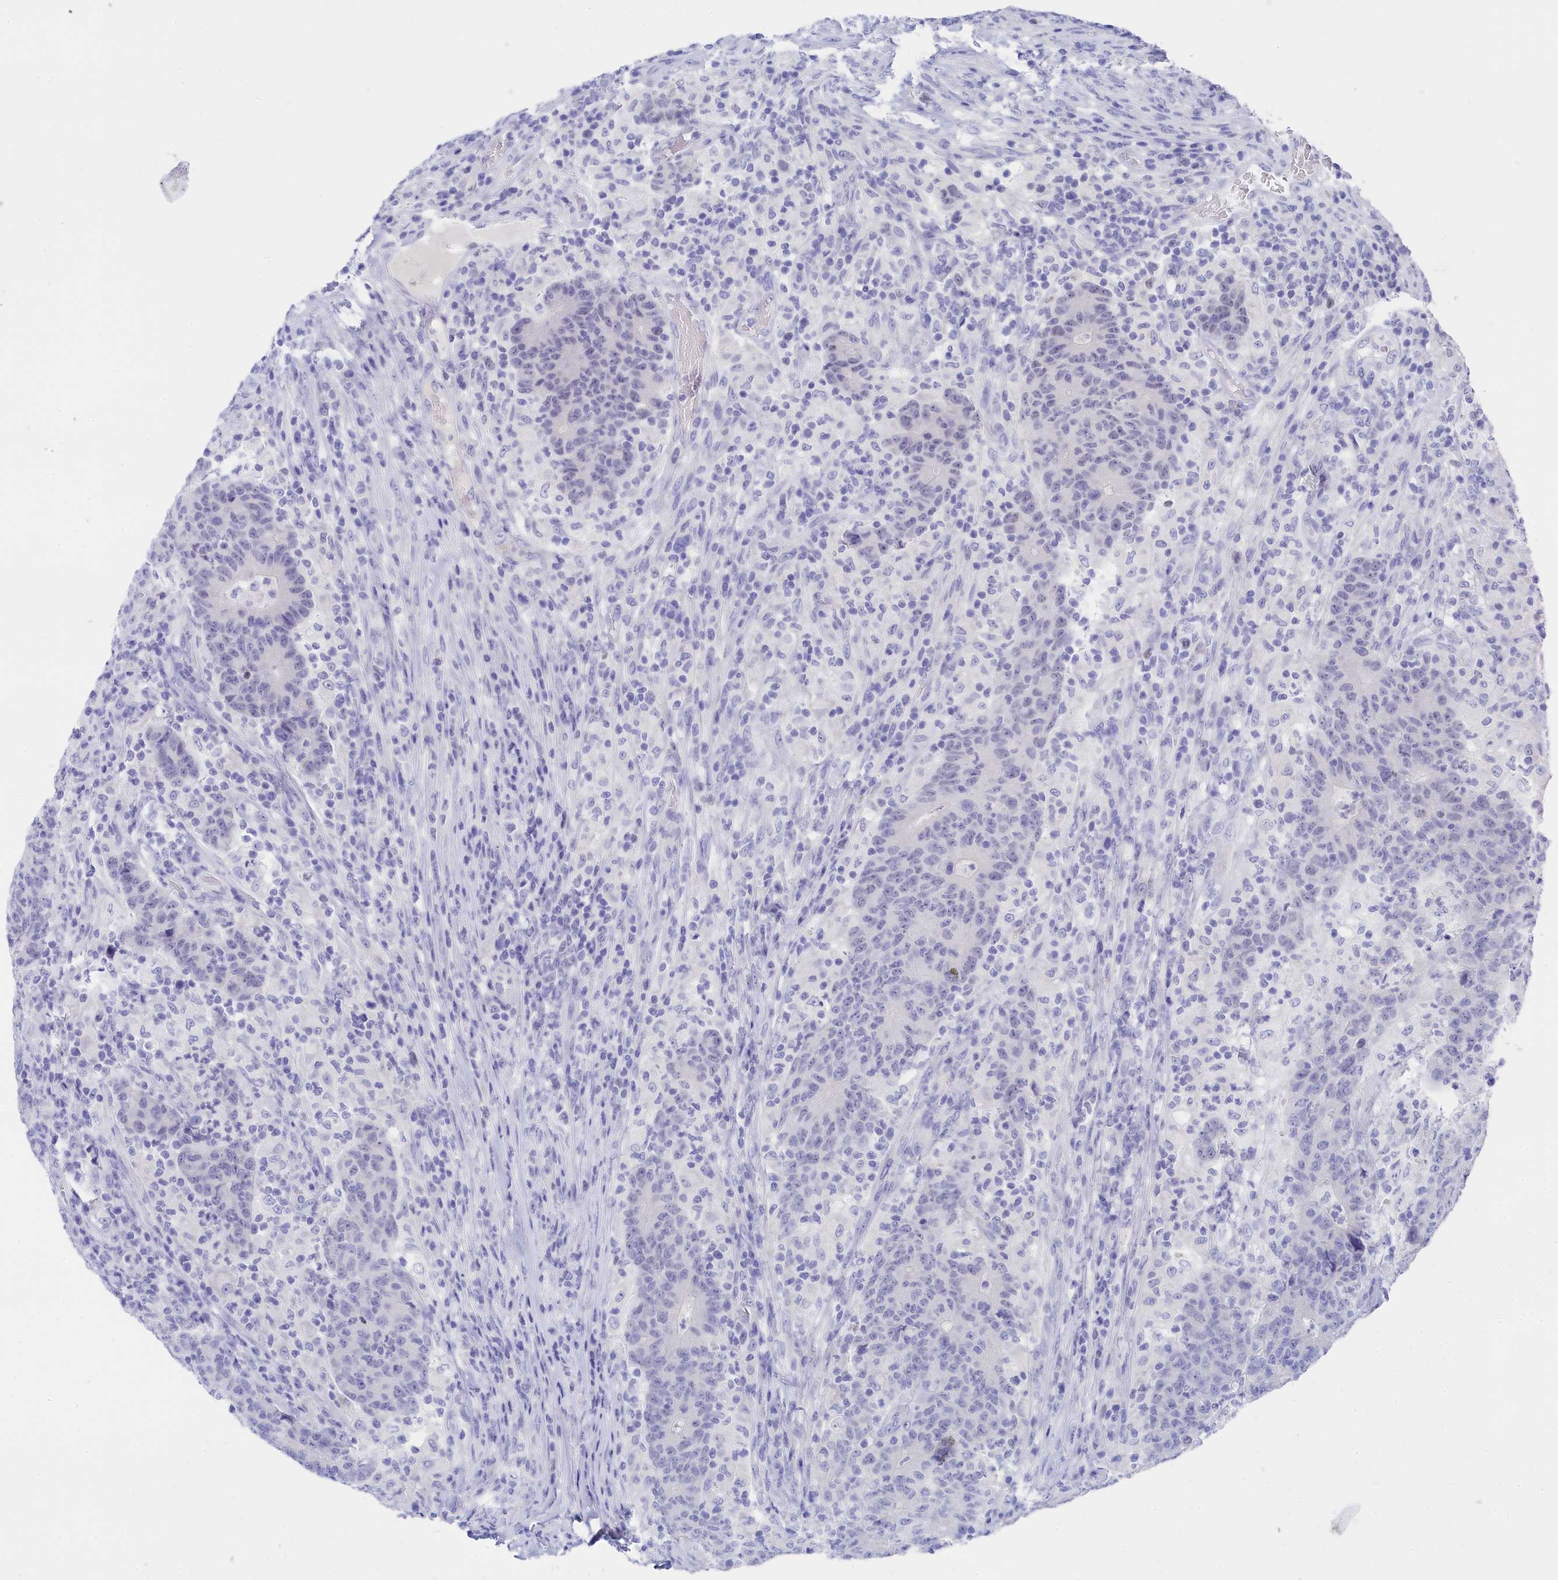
{"staining": {"intensity": "negative", "quantity": "none", "location": "none"}, "tissue": "colorectal cancer", "cell_type": "Tumor cells", "image_type": "cancer", "snomed": [{"axis": "morphology", "description": "Adenocarcinoma, NOS"}, {"axis": "topography", "description": "Colon"}], "caption": "Immunohistochemical staining of colorectal cancer reveals no significant expression in tumor cells. The staining is performed using DAB (3,3'-diaminobenzidine) brown chromogen with nuclei counter-stained in using hematoxylin.", "gene": "TRIM10", "patient": {"sex": "female", "age": 75}}